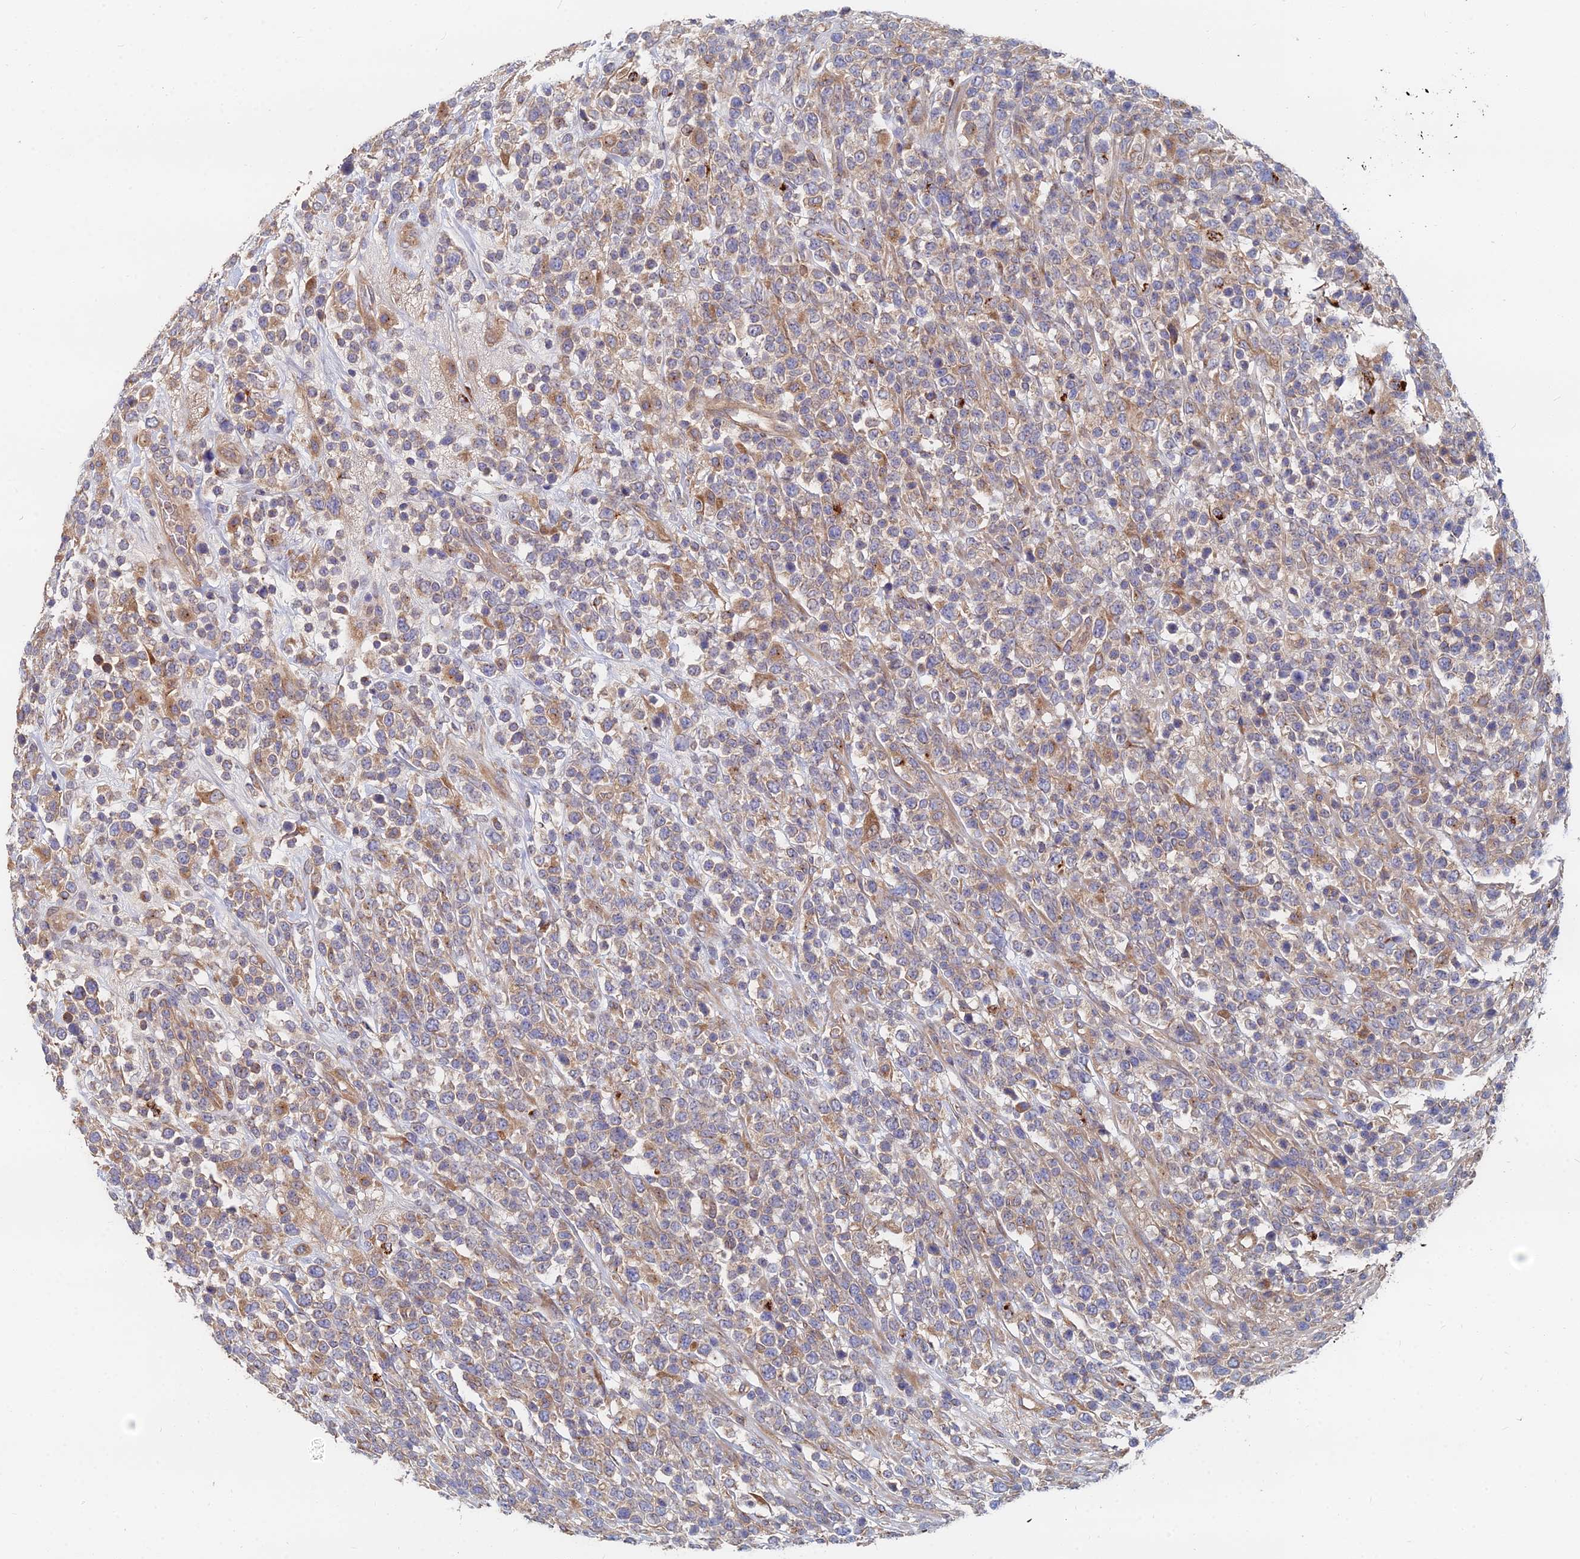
{"staining": {"intensity": "moderate", "quantity": ">75%", "location": "cytoplasmic/membranous"}, "tissue": "lymphoma", "cell_type": "Tumor cells", "image_type": "cancer", "snomed": [{"axis": "morphology", "description": "Malignant lymphoma, non-Hodgkin's type, High grade"}, {"axis": "topography", "description": "Colon"}], "caption": "The histopathology image displays immunohistochemical staining of lymphoma. There is moderate cytoplasmic/membranous expression is appreciated in about >75% of tumor cells.", "gene": "CCZ1", "patient": {"sex": "female", "age": 53}}